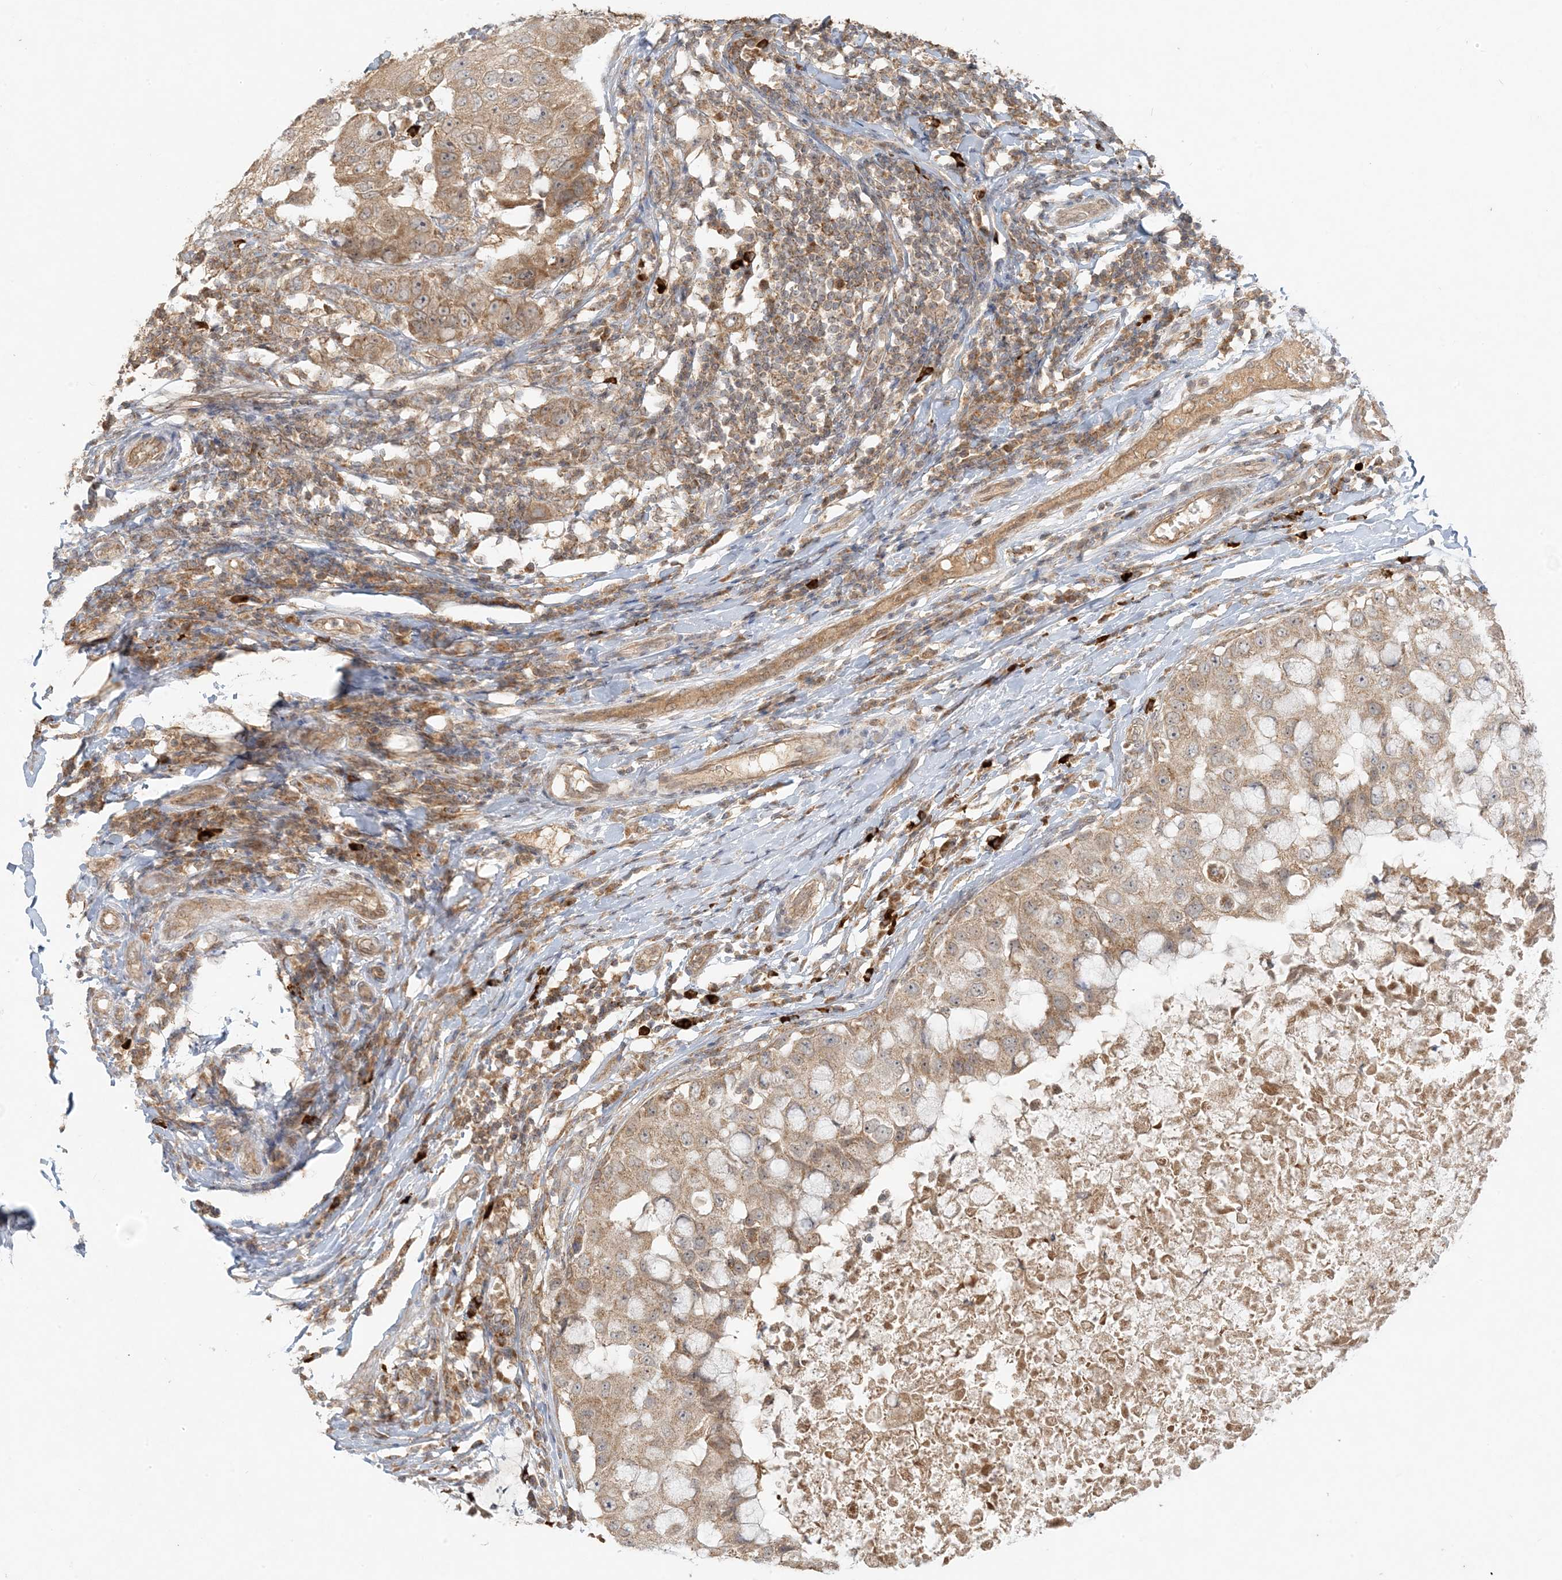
{"staining": {"intensity": "moderate", "quantity": ">75%", "location": "cytoplasmic/membranous"}, "tissue": "breast cancer", "cell_type": "Tumor cells", "image_type": "cancer", "snomed": [{"axis": "morphology", "description": "Duct carcinoma"}, {"axis": "topography", "description": "Breast"}], "caption": "Immunohistochemistry of human breast cancer (invasive ductal carcinoma) demonstrates medium levels of moderate cytoplasmic/membranous staining in approximately >75% of tumor cells. (DAB (3,3'-diaminobenzidine) = brown stain, brightfield microscopy at high magnification).", "gene": "MCOLN1", "patient": {"sex": "female", "age": 27}}